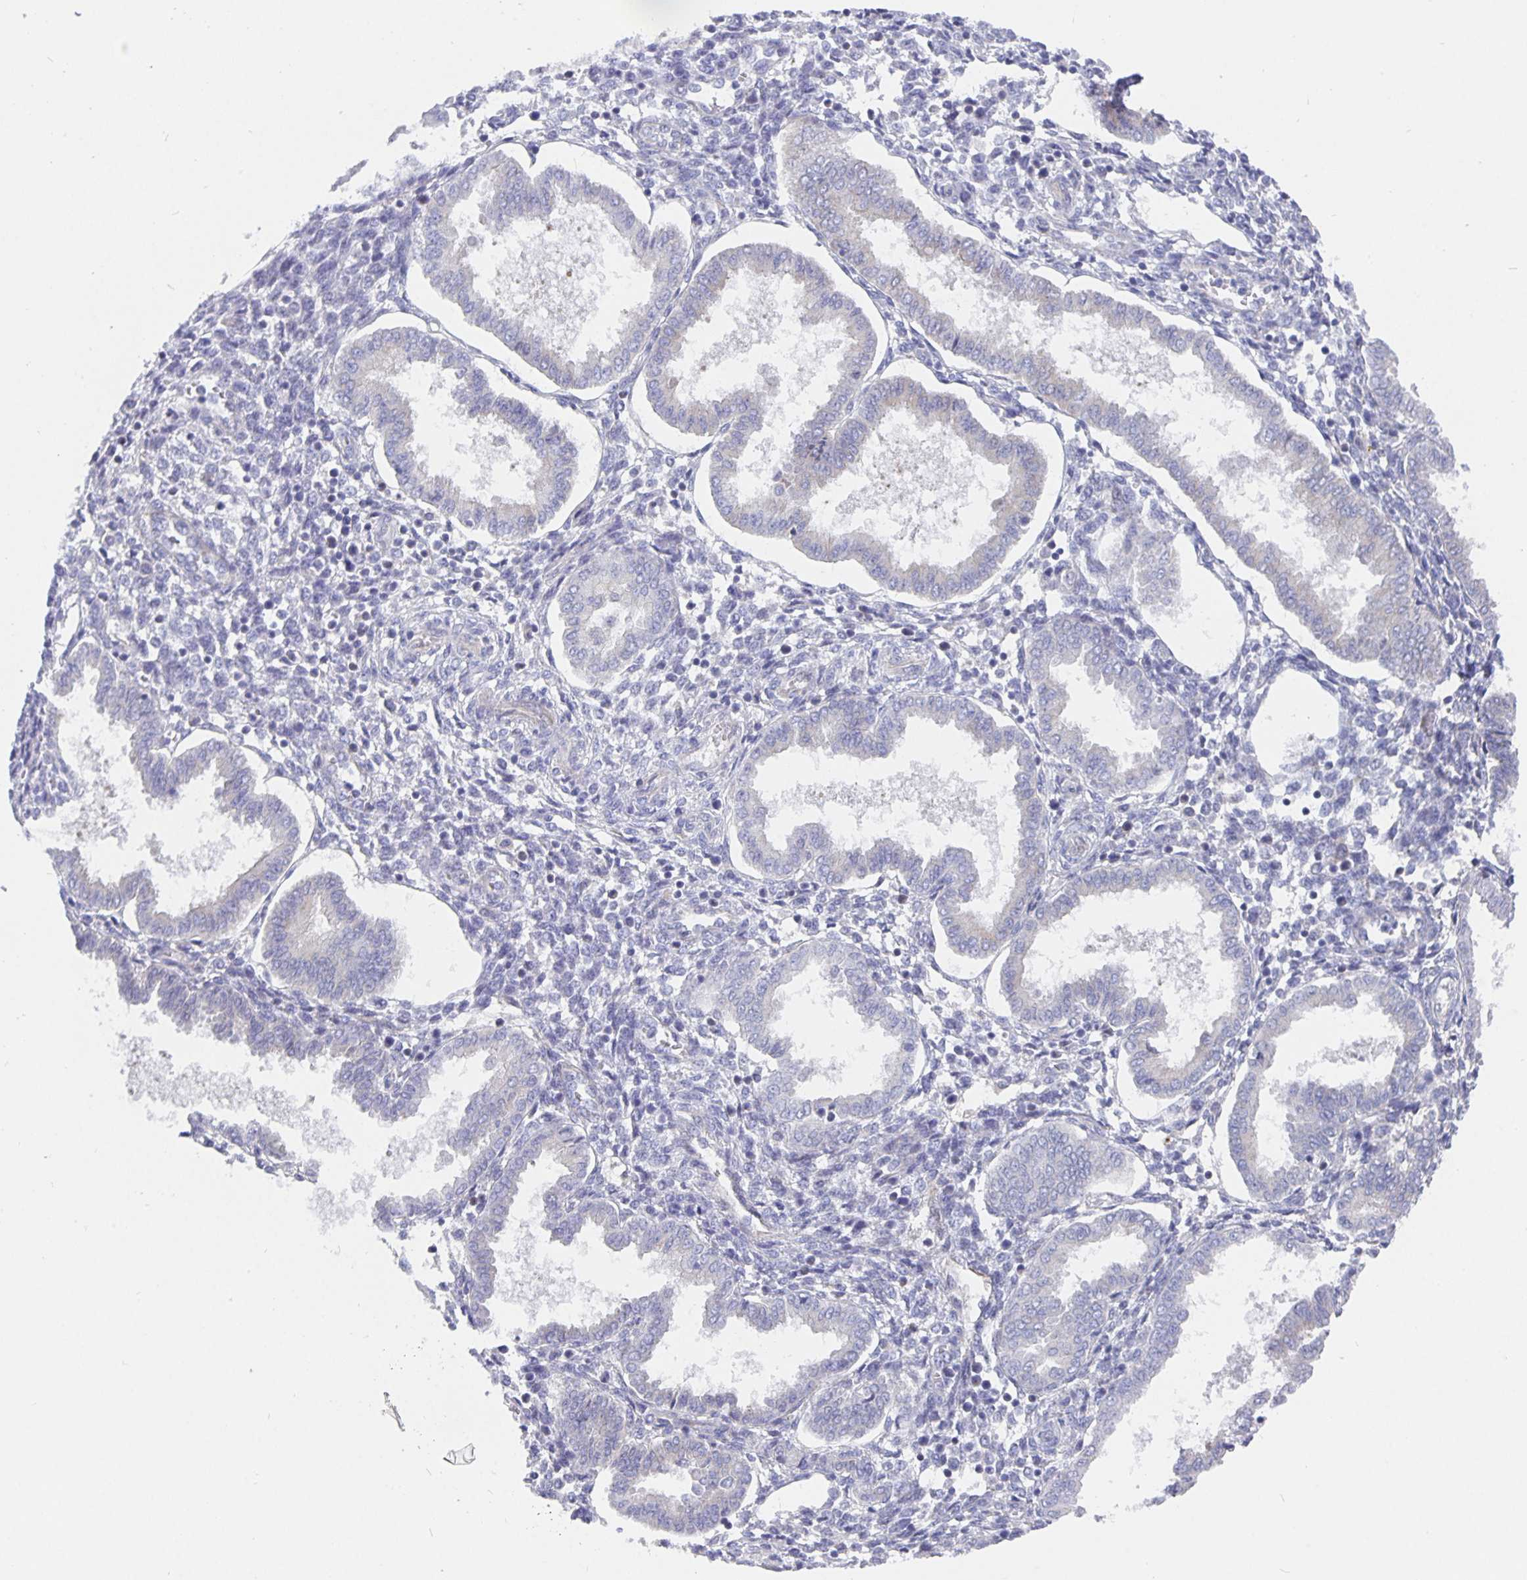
{"staining": {"intensity": "negative", "quantity": "none", "location": "none"}, "tissue": "endometrium", "cell_type": "Cells in endometrial stroma", "image_type": "normal", "snomed": [{"axis": "morphology", "description": "Normal tissue, NOS"}, {"axis": "topography", "description": "Endometrium"}], "caption": "Protein analysis of benign endometrium displays no significant positivity in cells in endometrial stroma. Nuclei are stained in blue.", "gene": "CFAP74", "patient": {"sex": "female", "age": 24}}